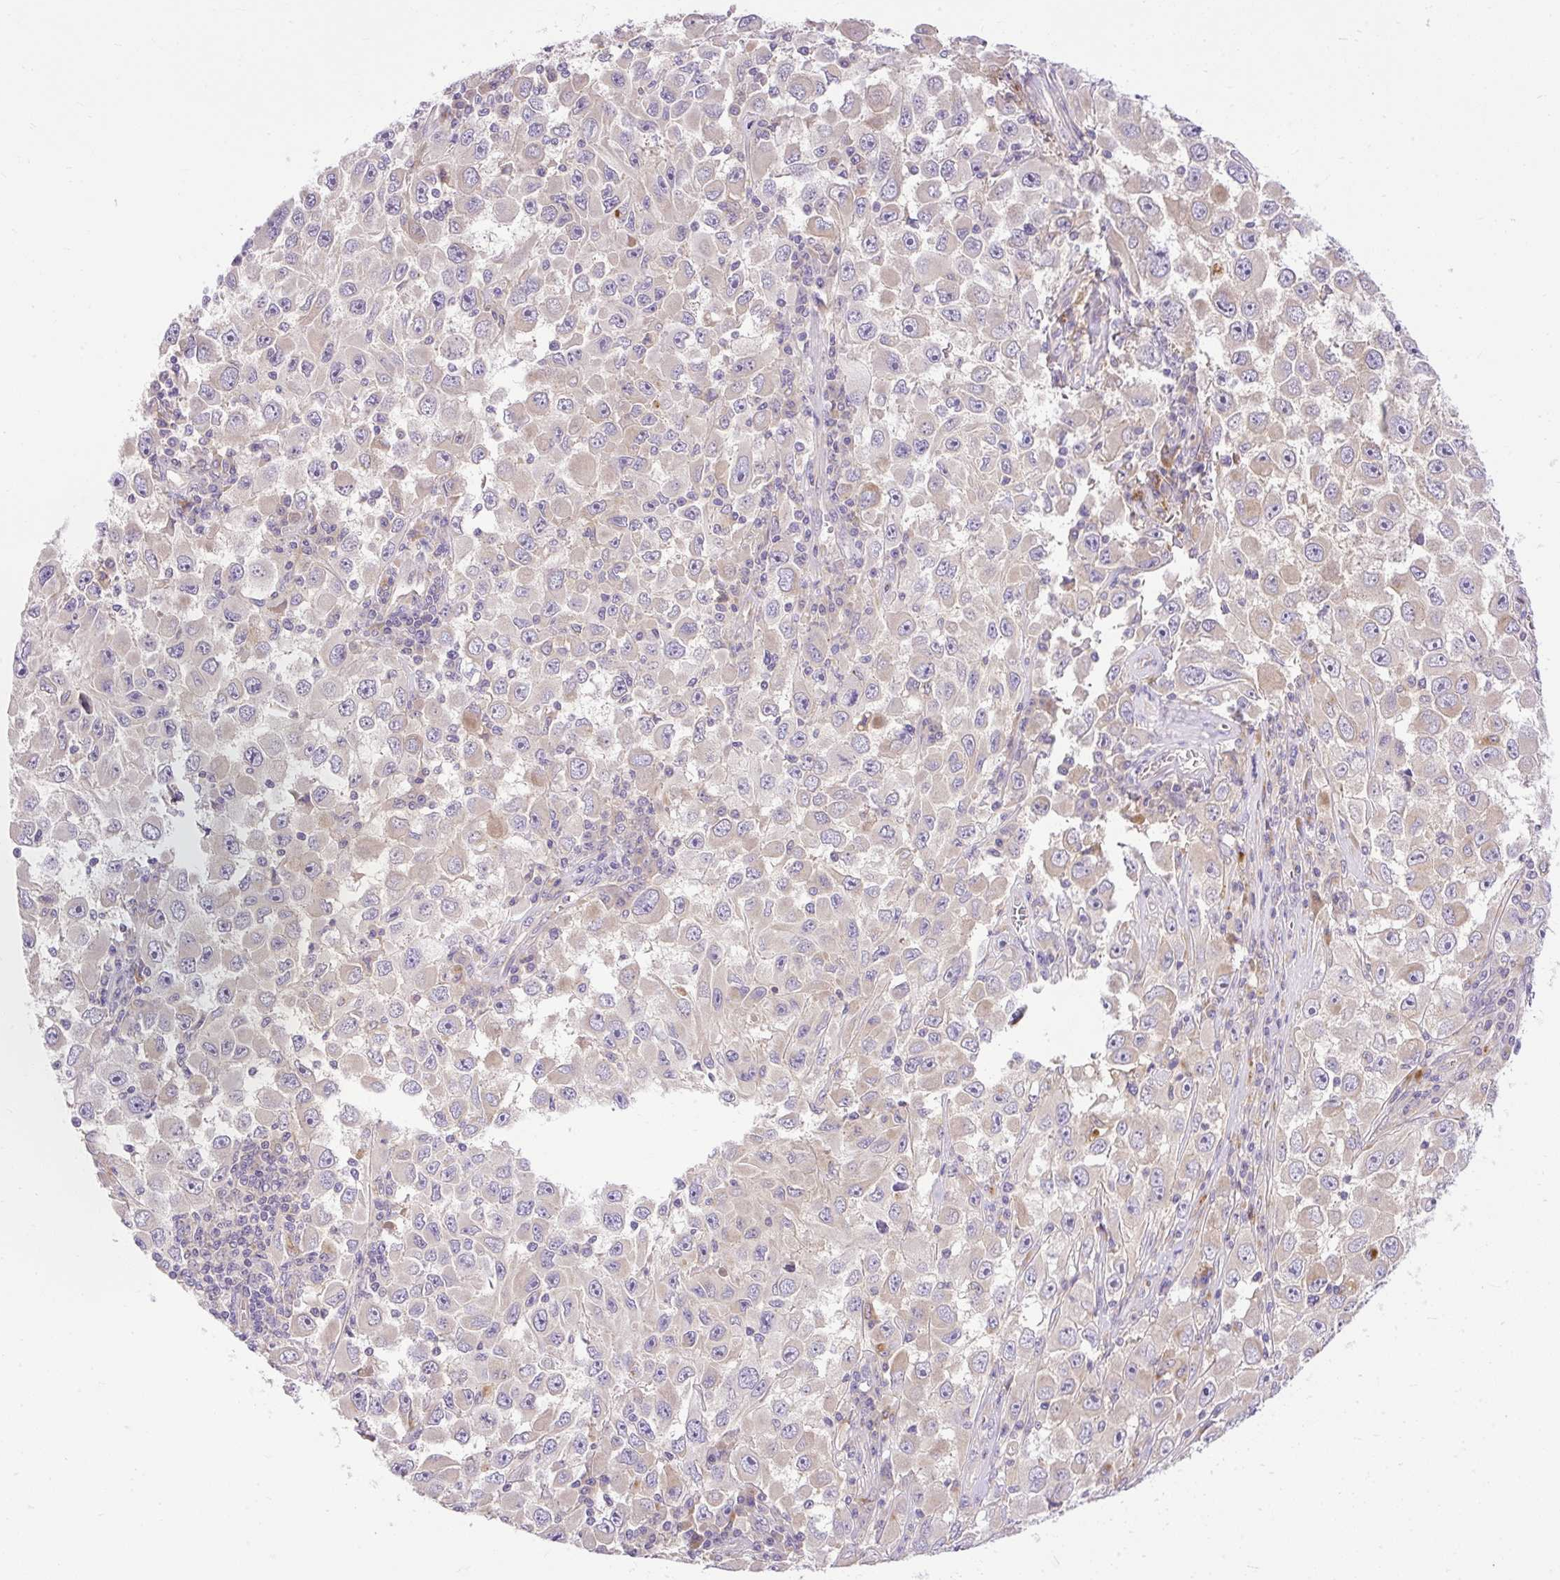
{"staining": {"intensity": "negative", "quantity": "none", "location": "none"}, "tissue": "melanoma", "cell_type": "Tumor cells", "image_type": "cancer", "snomed": [{"axis": "morphology", "description": "Malignant melanoma, Metastatic site"}, {"axis": "topography", "description": "Lymph node"}], "caption": "Immunohistochemistry photomicrograph of human melanoma stained for a protein (brown), which reveals no positivity in tumor cells.", "gene": "HEXB", "patient": {"sex": "female", "age": 67}}